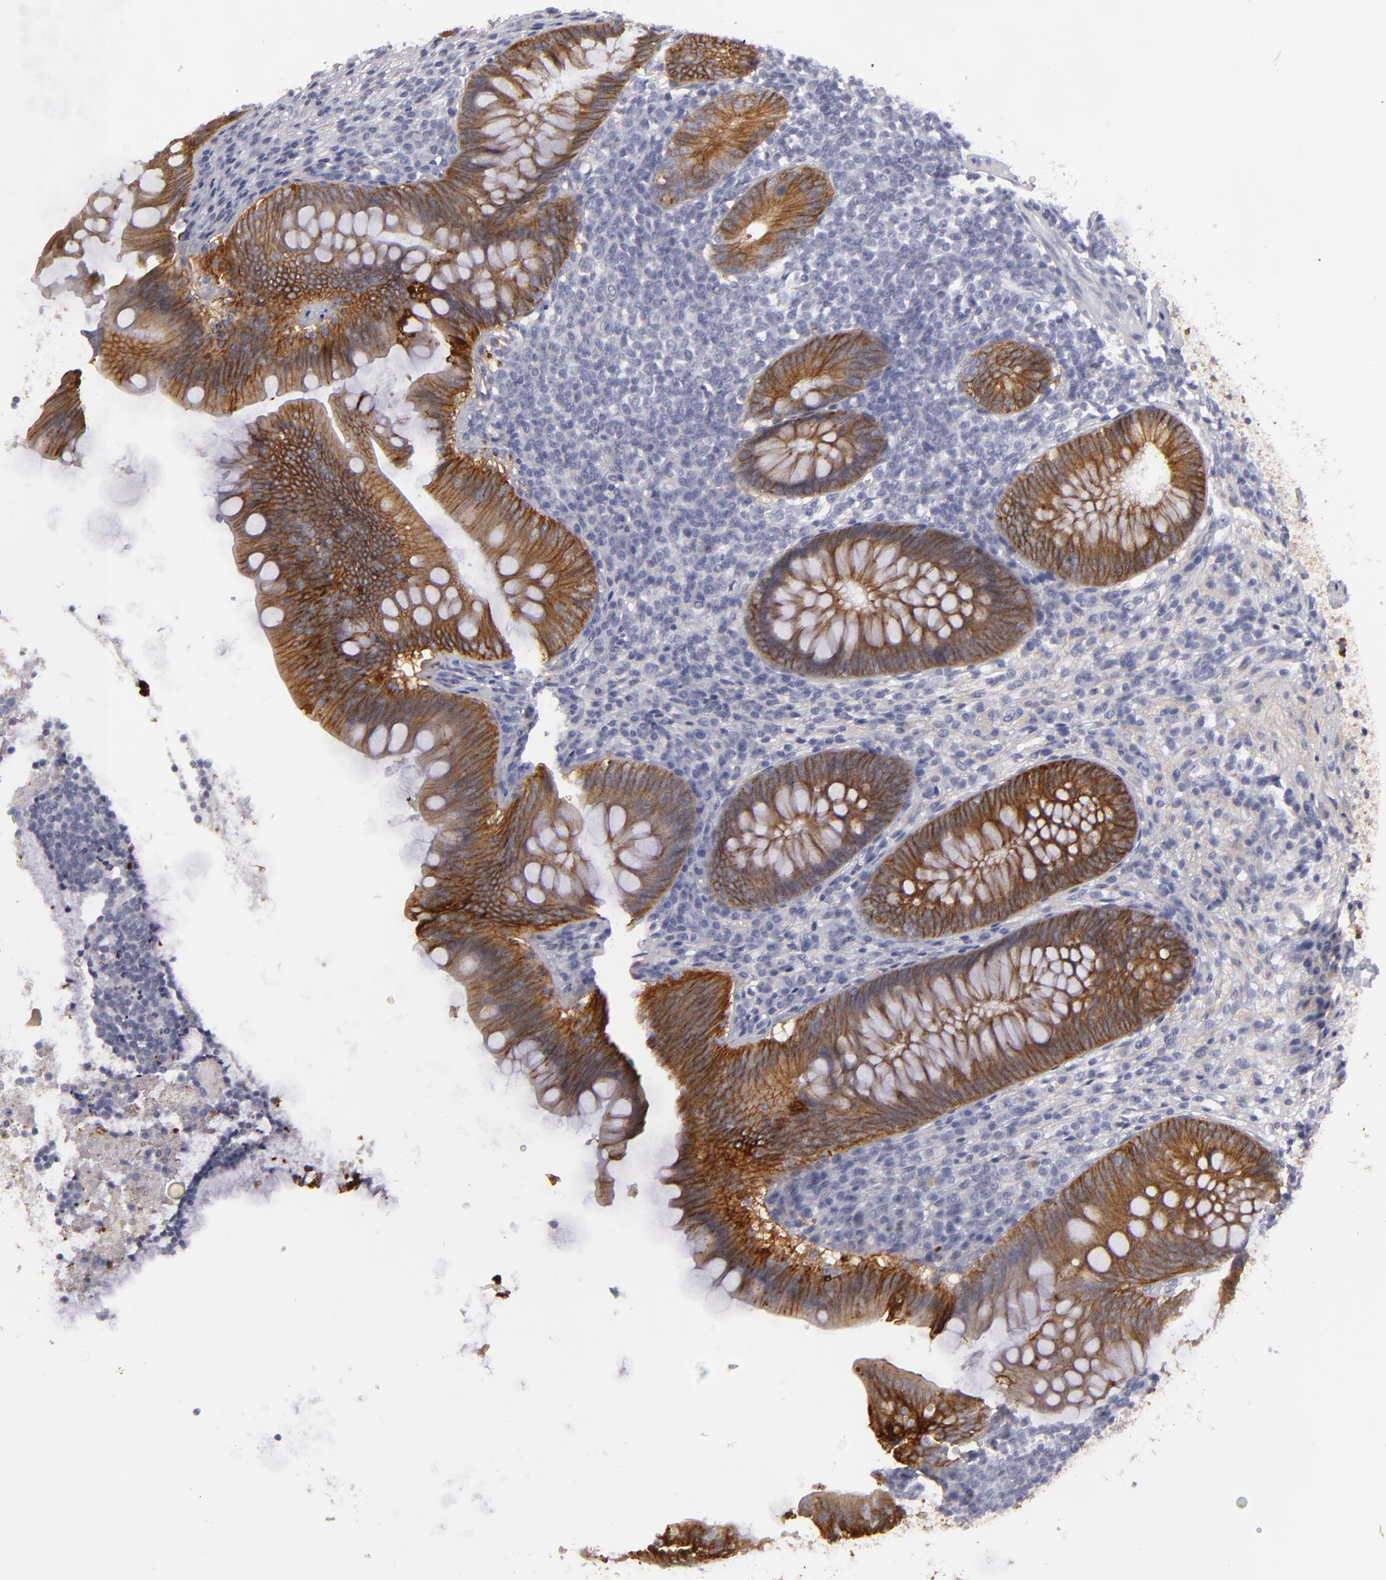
{"staining": {"intensity": "strong", "quantity": ">75%", "location": "cytoplasmic/membranous"}, "tissue": "appendix", "cell_type": "Glandular cells", "image_type": "normal", "snomed": [{"axis": "morphology", "description": "Normal tissue, NOS"}, {"axis": "topography", "description": "Appendix"}], "caption": "A brown stain highlights strong cytoplasmic/membranous positivity of a protein in glandular cells of normal human appendix.", "gene": "JUP", "patient": {"sex": "female", "age": 66}}